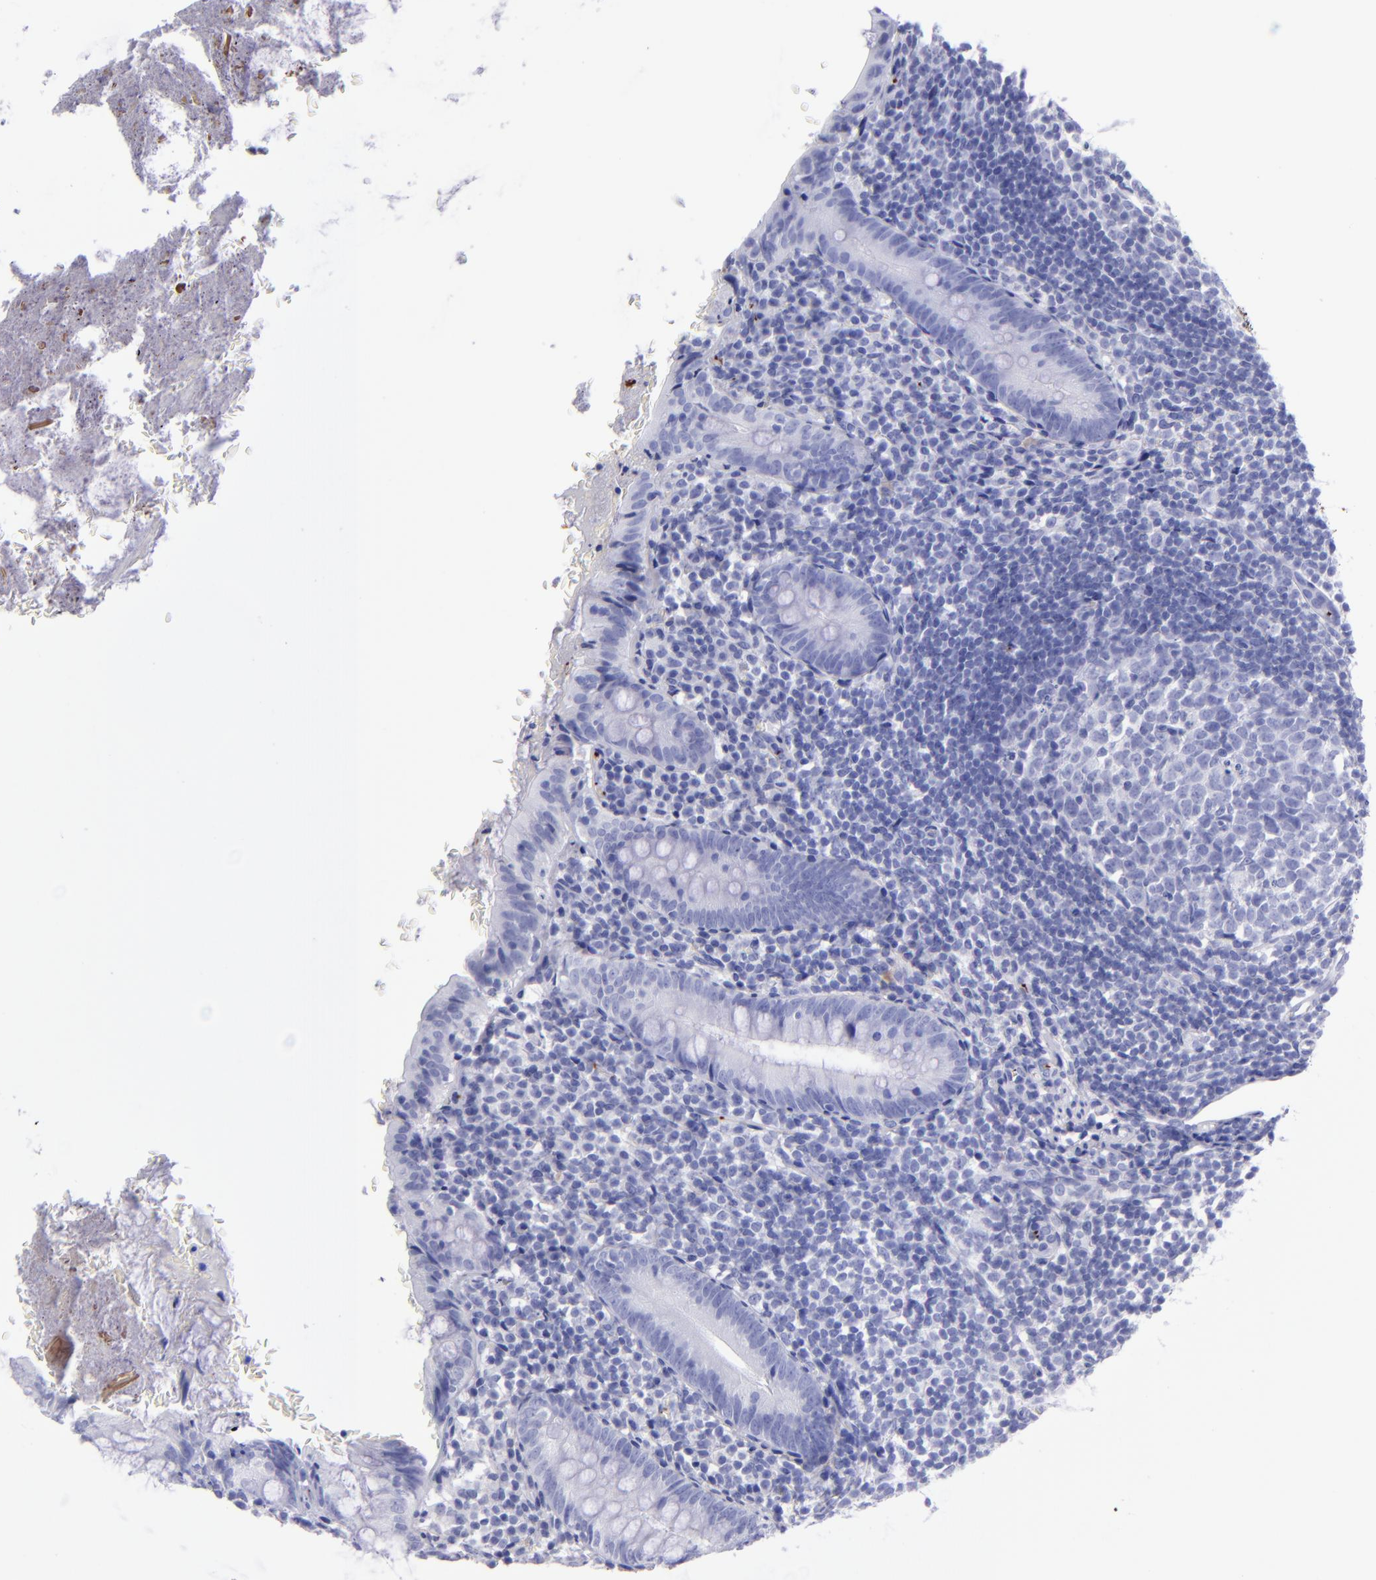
{"staining": {"intensity": "negative", "quantity": "none", "location": "none"}, "tissue": "appendix", "cell_type": "Glandular cells", "image_type": "normal", "snomed": [{"axis": "morphology", "description": "Normal tissue, NOS"}, {"axis": "topography", "description": "Appendix"}], "caption": "This is an immunohistochemistry (IHC) image of unremarkable appendix. There is no staining in glandular cells.", "gene": "EFCAB13", "patient": {"sex": "female", "age": 10}}